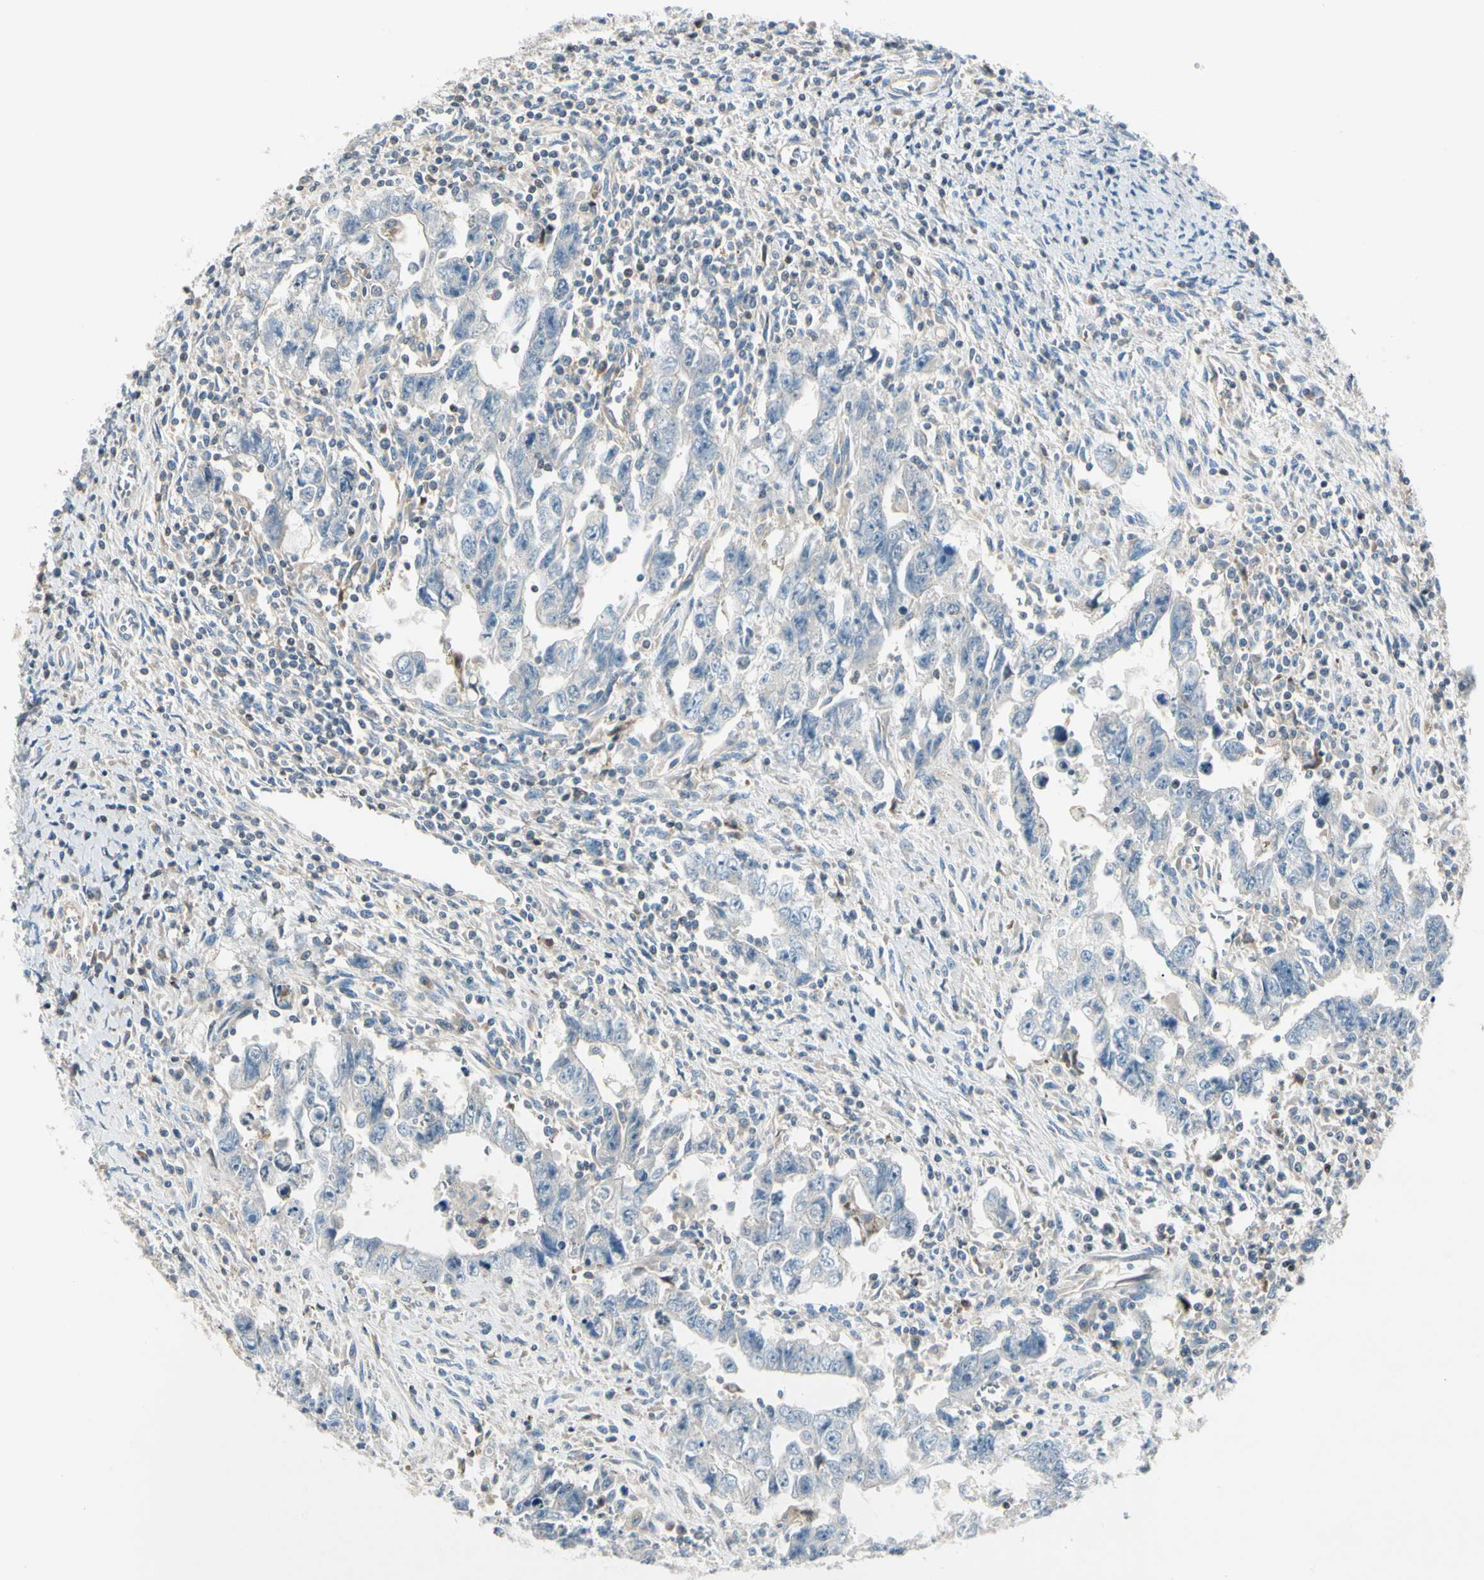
{"staining": {"intensity": "negative", "quantity": "none", "location": "none"}, "tissue": "testis cancer", "cell_type": "Tumor cells", "image_type": "cancer", "snomed": [{"axis": "morphology", "description": "Carcinoma, Embryonal, NOS"}, {"axis": "topography", "description": "Testis"}], "caption": "The micrograph exhibits no significant expression in tumor cells of testis cancer. The staining was performed using DAB (3,3'-diaminobenzidine) to visualize the protein expression in brown, while the nuclei were stained in blue with hematoxylin (Magnification: 20x).", "gene": "CDH6", "patient": {"sex": "male", "age": 28}}